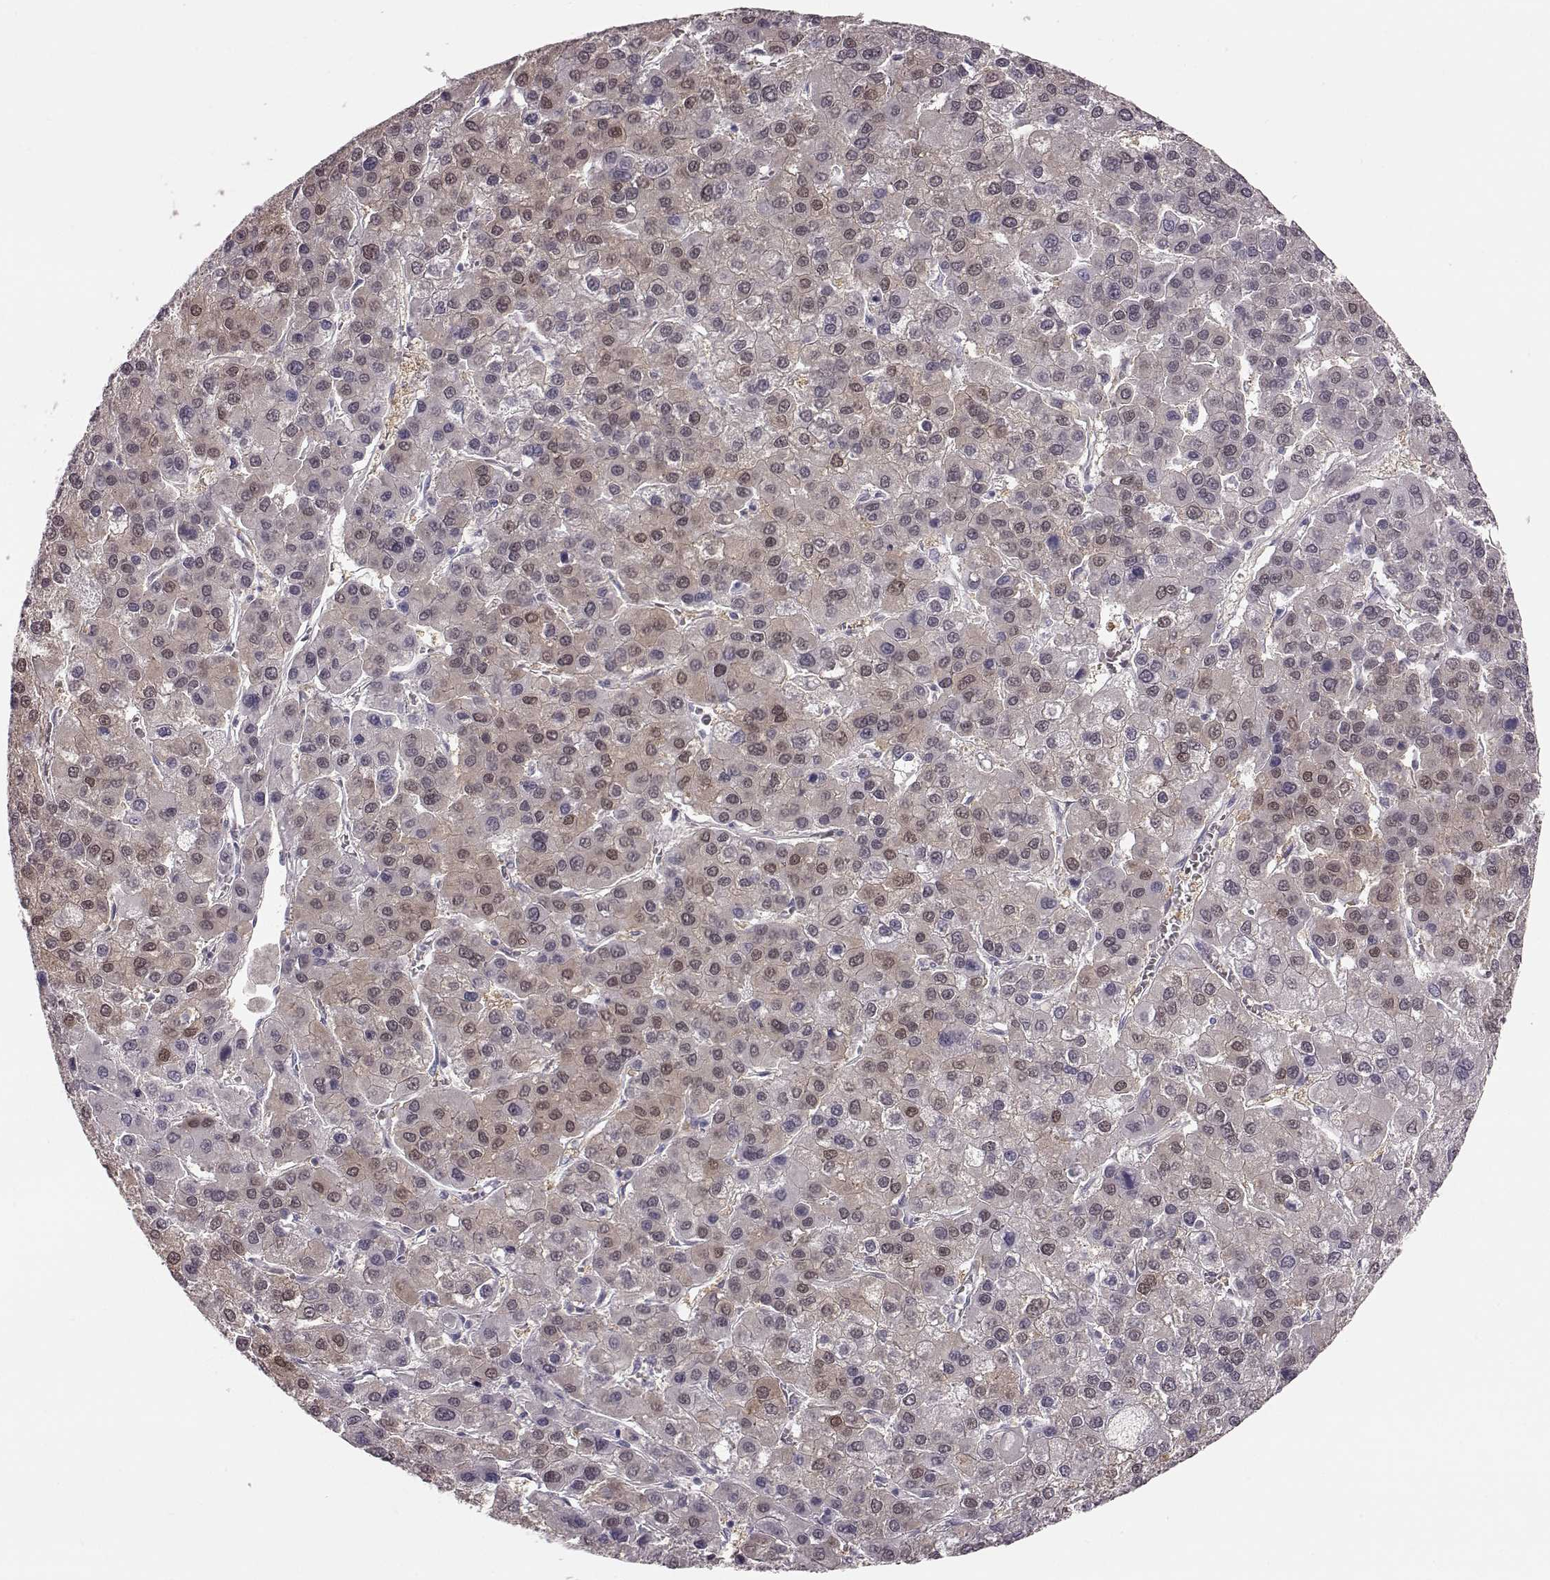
{"staining": {"intensity": "weak", "quantity": "25%-75%", "location": "cytoplasmic/membranous,nuclear"}, "tissue": "liver cancer", "cell_type": "Tumor cells", "image_type": "cancer", "snomed": [{"axis": "morphology", "description": "Carcinoma, Hepatocellular, NOS"}, {"axis": "topography", "description": "Liver"}], "caption": "Immunohistochemical staining of human liver cancer exhibits weak cytoplasmic/membranous and nuclear protein expression in about 25%-75% of tumor cells.", "gene": "ZNF433", "patient": {"sex": "female", "age": 41}}